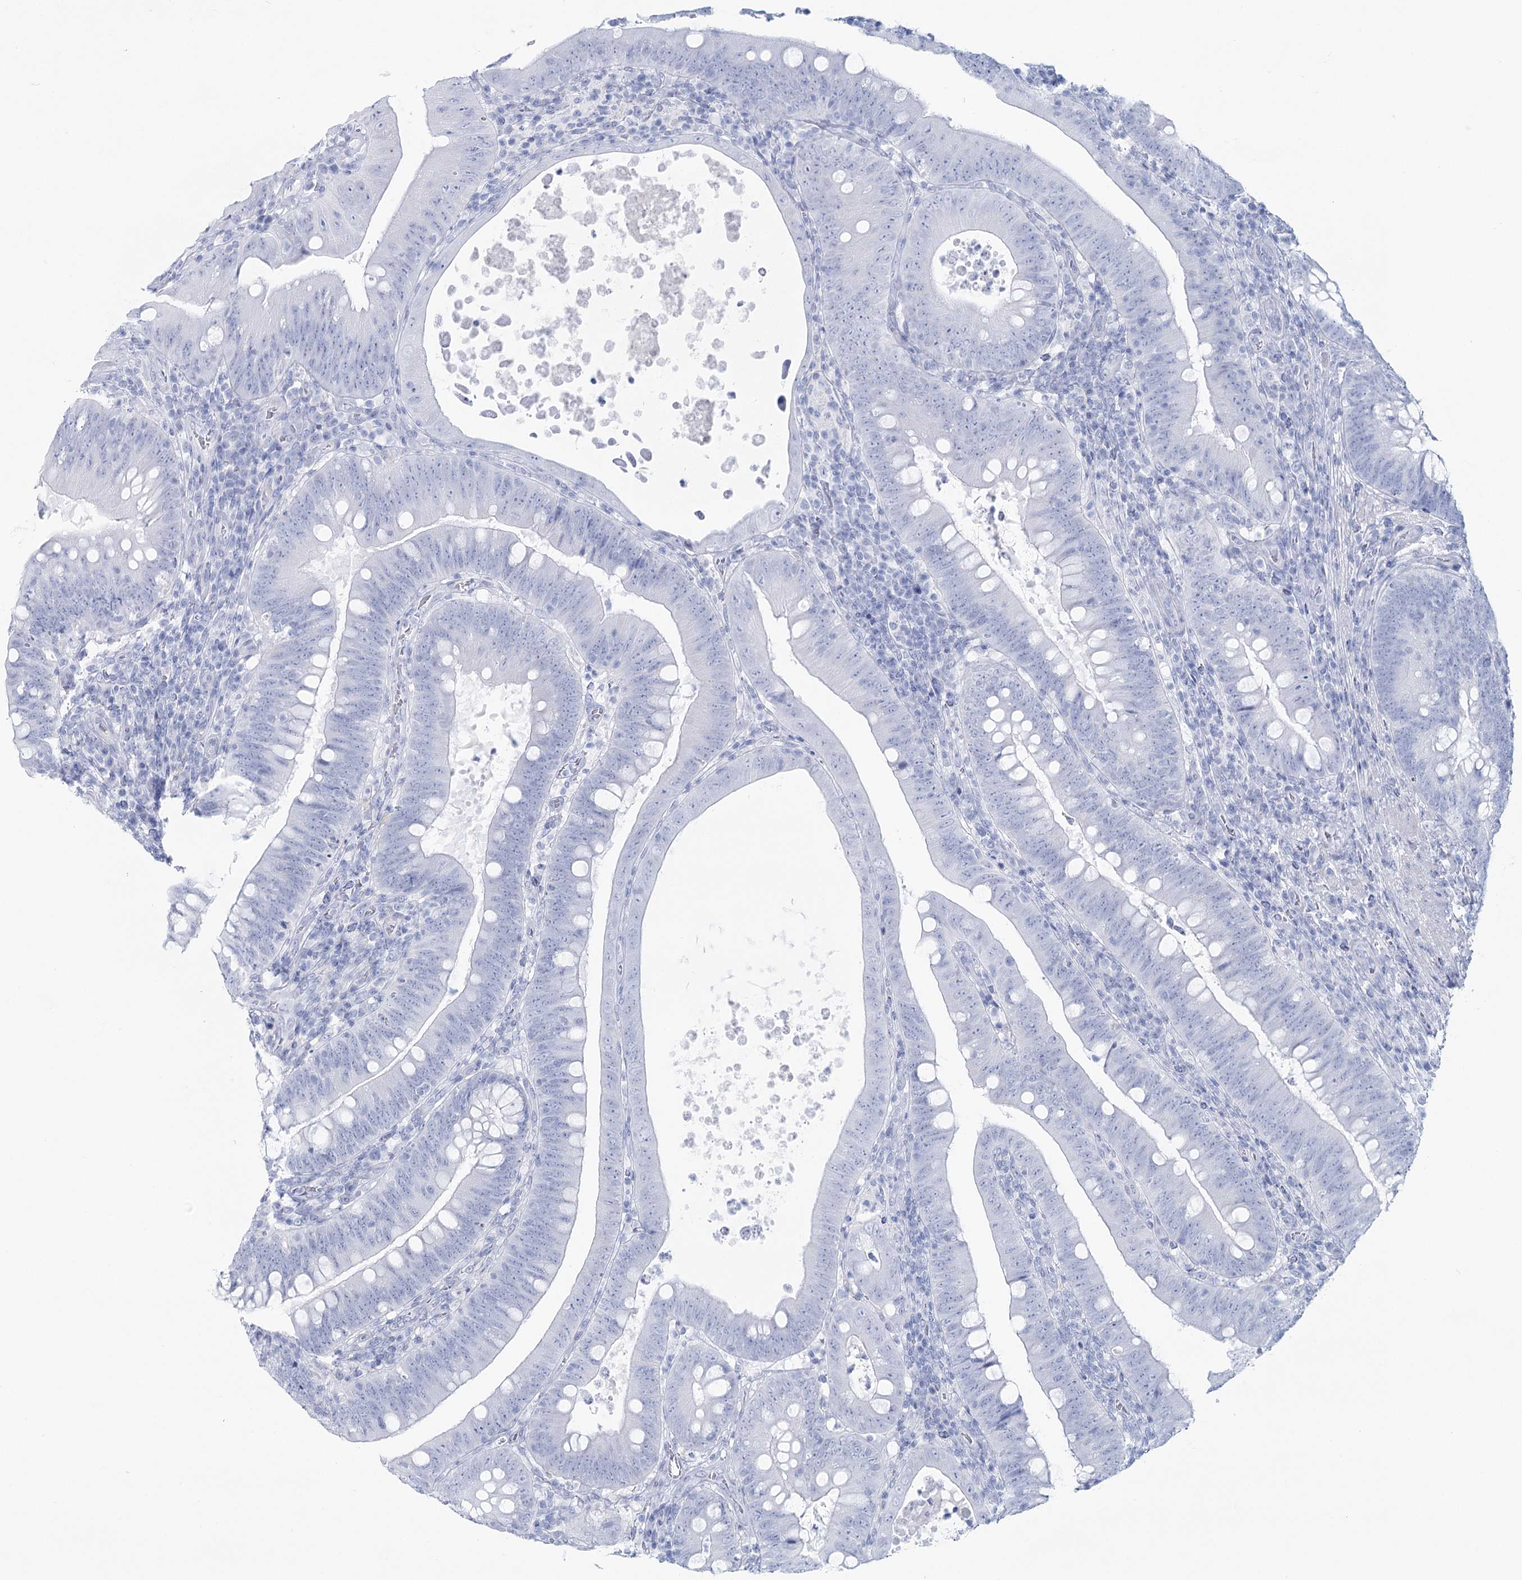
{"staining": {"intensity": "negative", "quantity": "none", "location": "none"}, "tissue": "colorectal cancer", "cell_type": "Tumor cells", "image_type": "cancer", "snomed": [{"axis": "morphology", "description": "Normal tissue, NOS"}, {"axis": "topography", "description": "Colon"}], "caption": "Immunohistochemistry (IHC) micrograph of colorectal cancer stained for a protein (brown), which exhibits no staining in tumor cells.", "gene": "CCDC88A", "patient": {"sex": "female", "age": 82}}